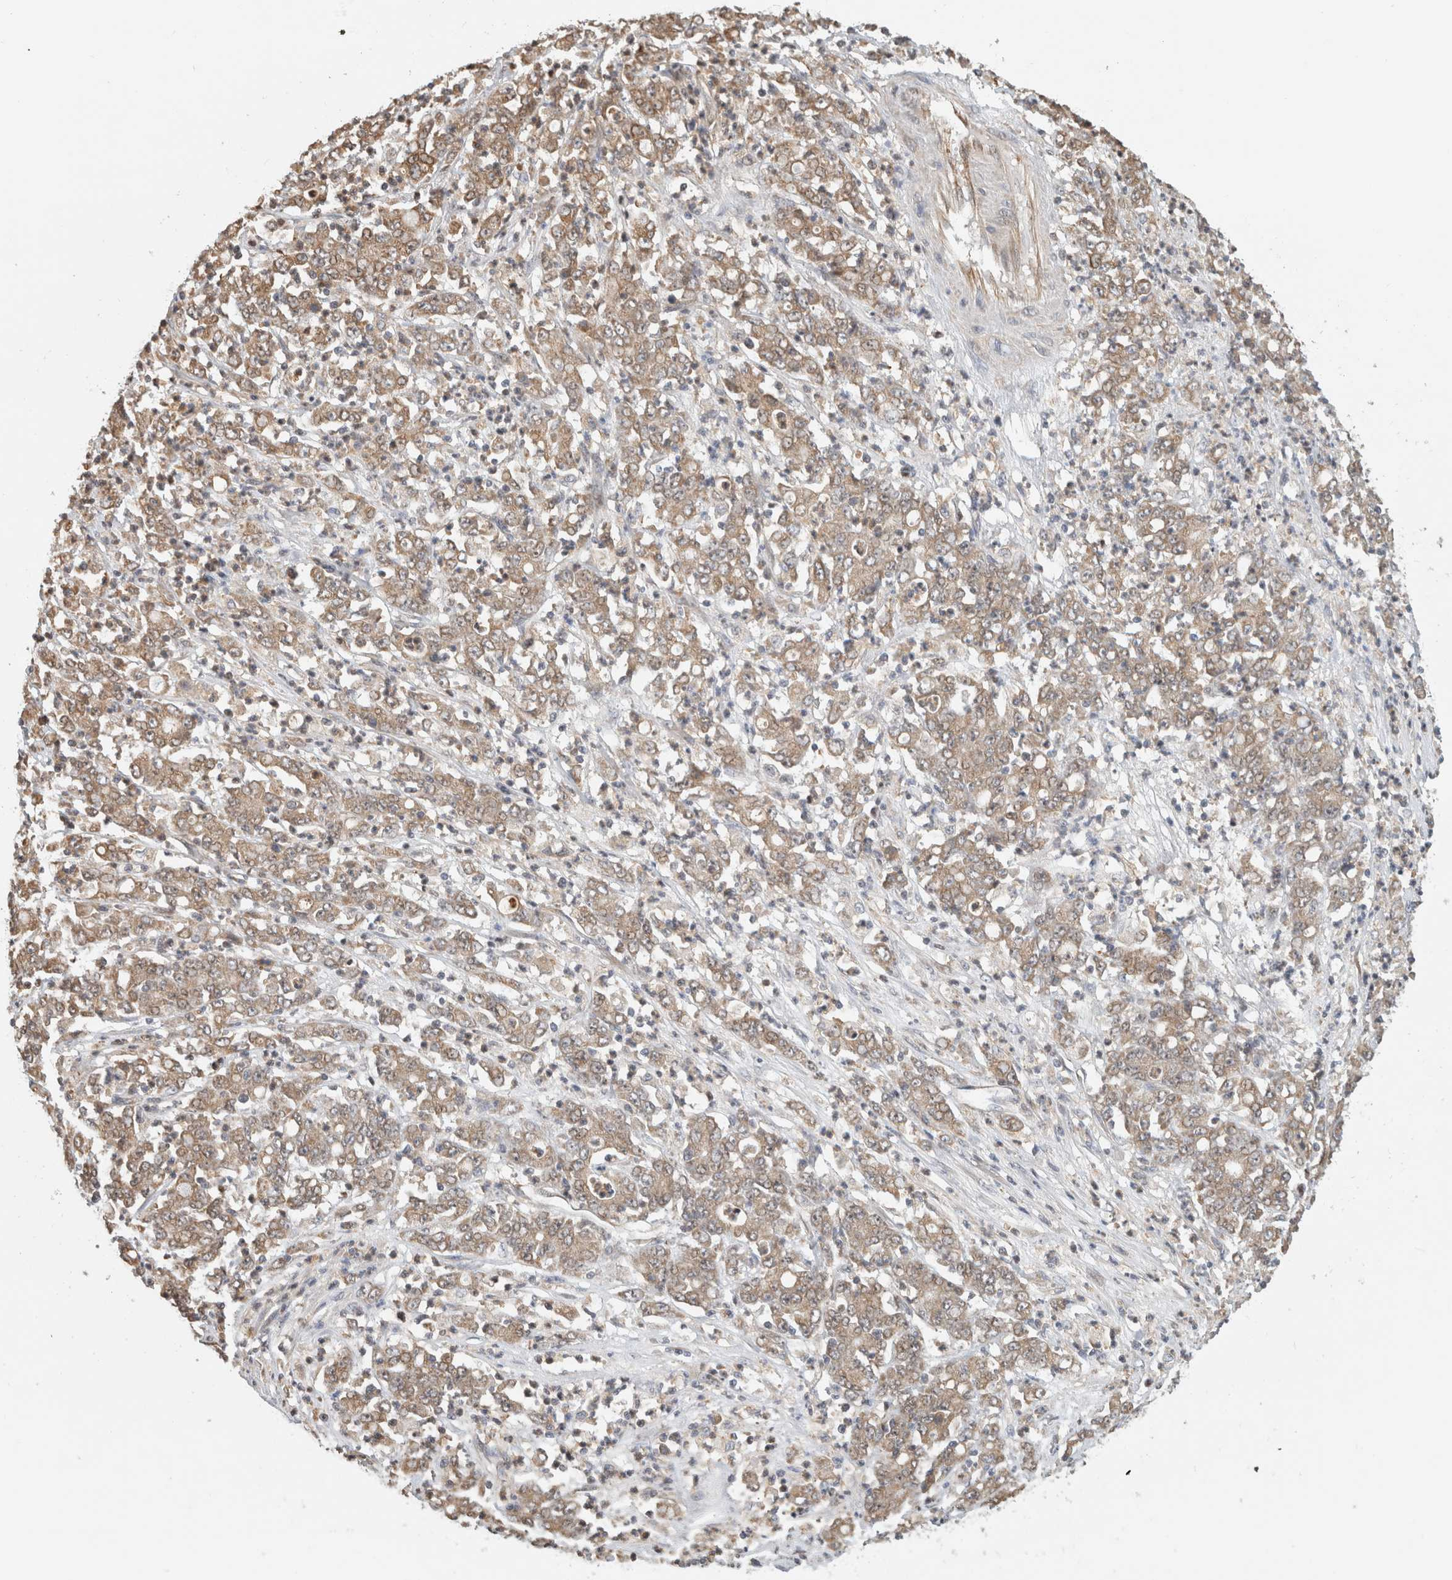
{"staining": {"intensity": "moderate", "quantity": ">75%", "location": "cytoplasmic/membranous"}, "tissue": "stomach cancer", "cell_type": "Tumor cells", "image_type": "cancer", "snomed": [{"axis": "morphology", "description": "Adenocarcinoma, NOS"}, {"axis": "topography", "description": "Stomach, lower"}], "caption": "Protein staining displays moderate cytoplasmic/membranous staining in about >75% of tumor cells in adenocarcinoma (stomach).", "gene": "GINS4", "patient": {"sex": "female", "age": 71}}